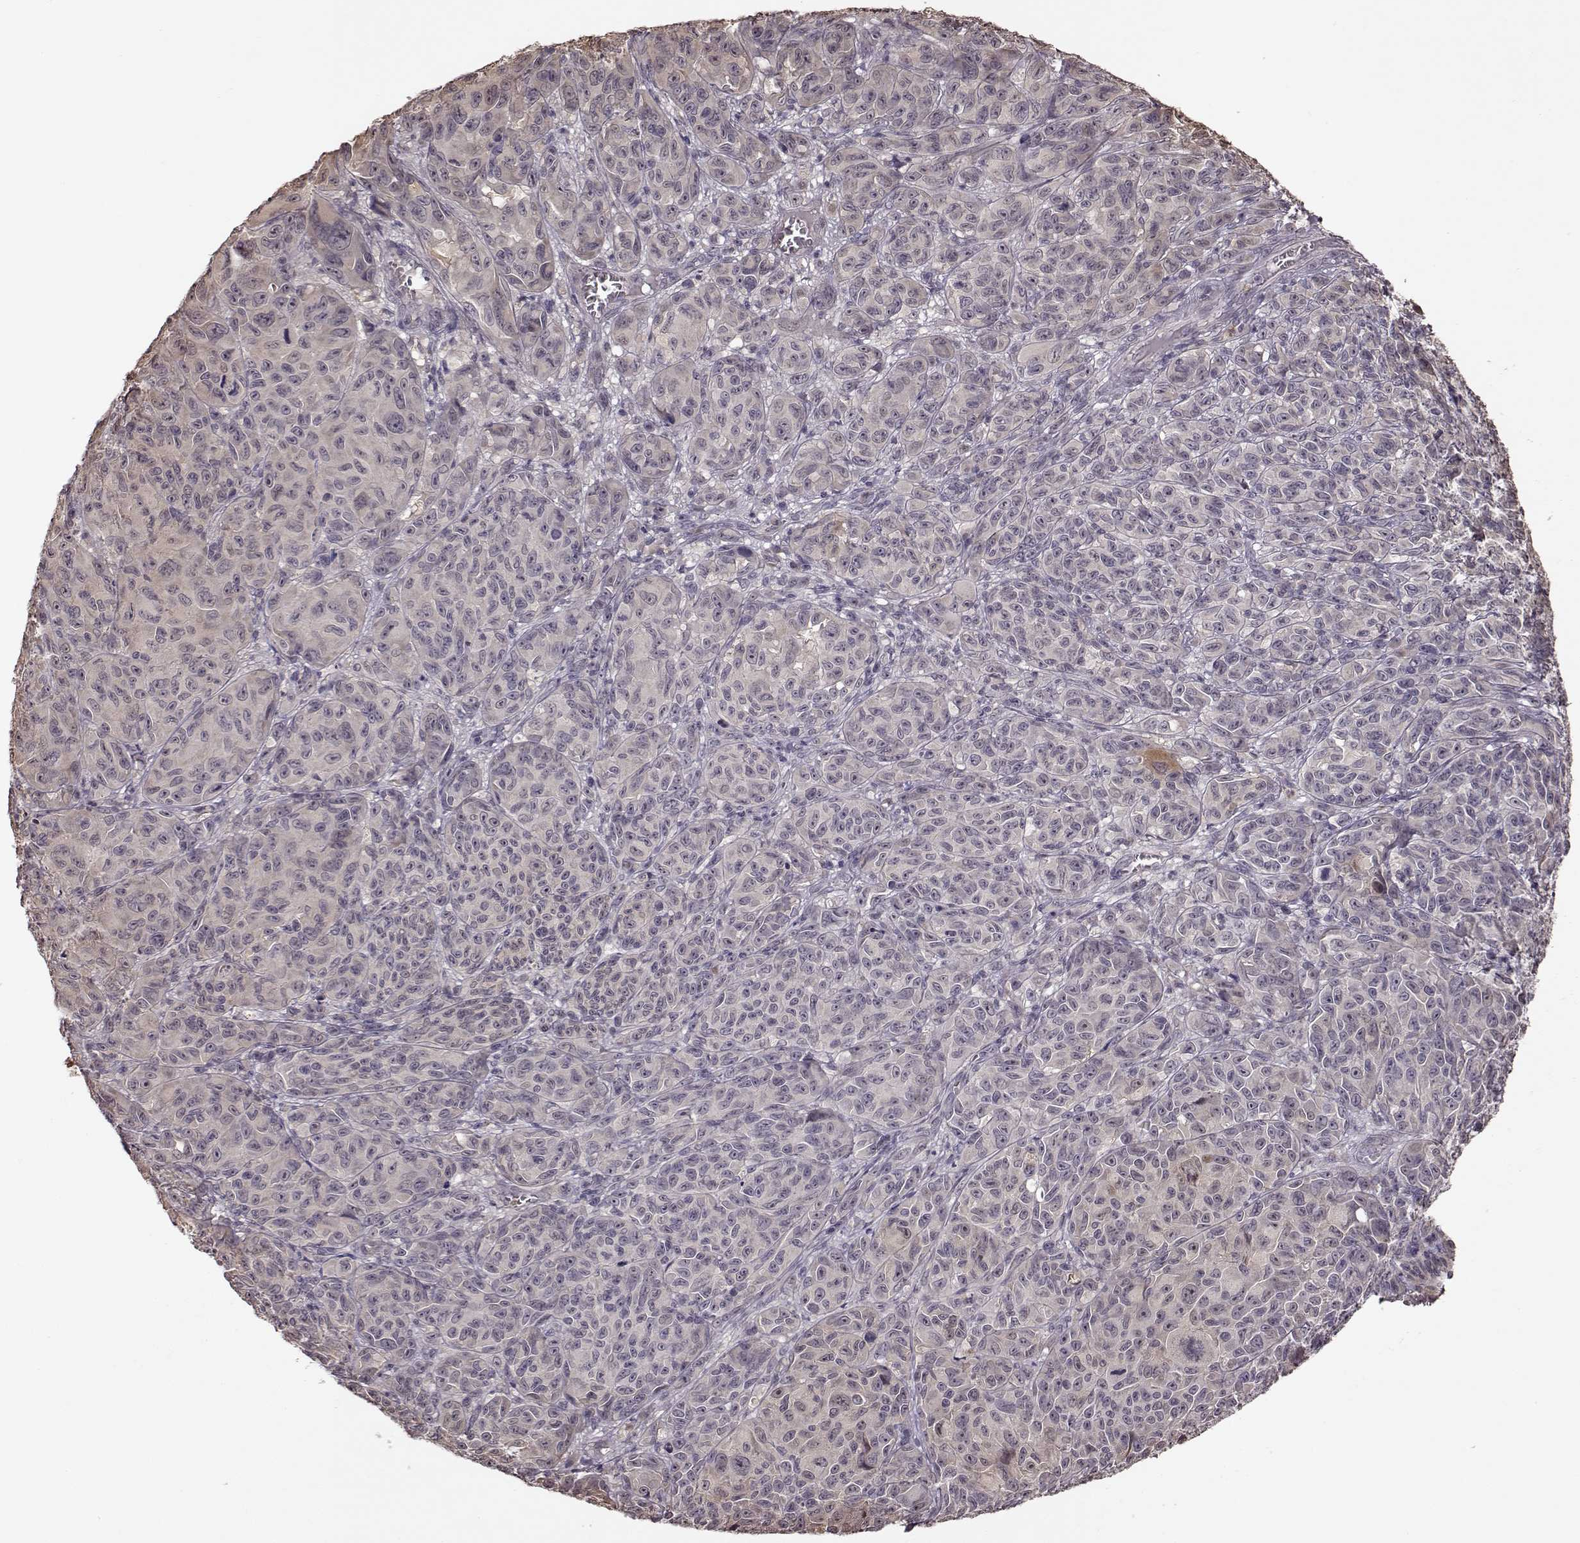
{"staining": {"intensity": "weak", "quantity": "<25%", "location": "cytoplasmic/membranous"}, "tissue": "melanoma", "cell_type": "Tumor cells", "image_type": "cancer", "snomed": [{"axis": "morphology", "description": "Malignant melanoma, NOS"}, {"axis": "topography", "description": "Vulva, labia, clitoris and Bartholin´s gland, NO"}], "caption": "Immunohistochemistry image of neoplastic tissue: malignant melanoma stained with DAB exhibits no significant protein expression in tumor cells.", "gene": "CRB1", "patient": {"sex": "female", "age": 75}}